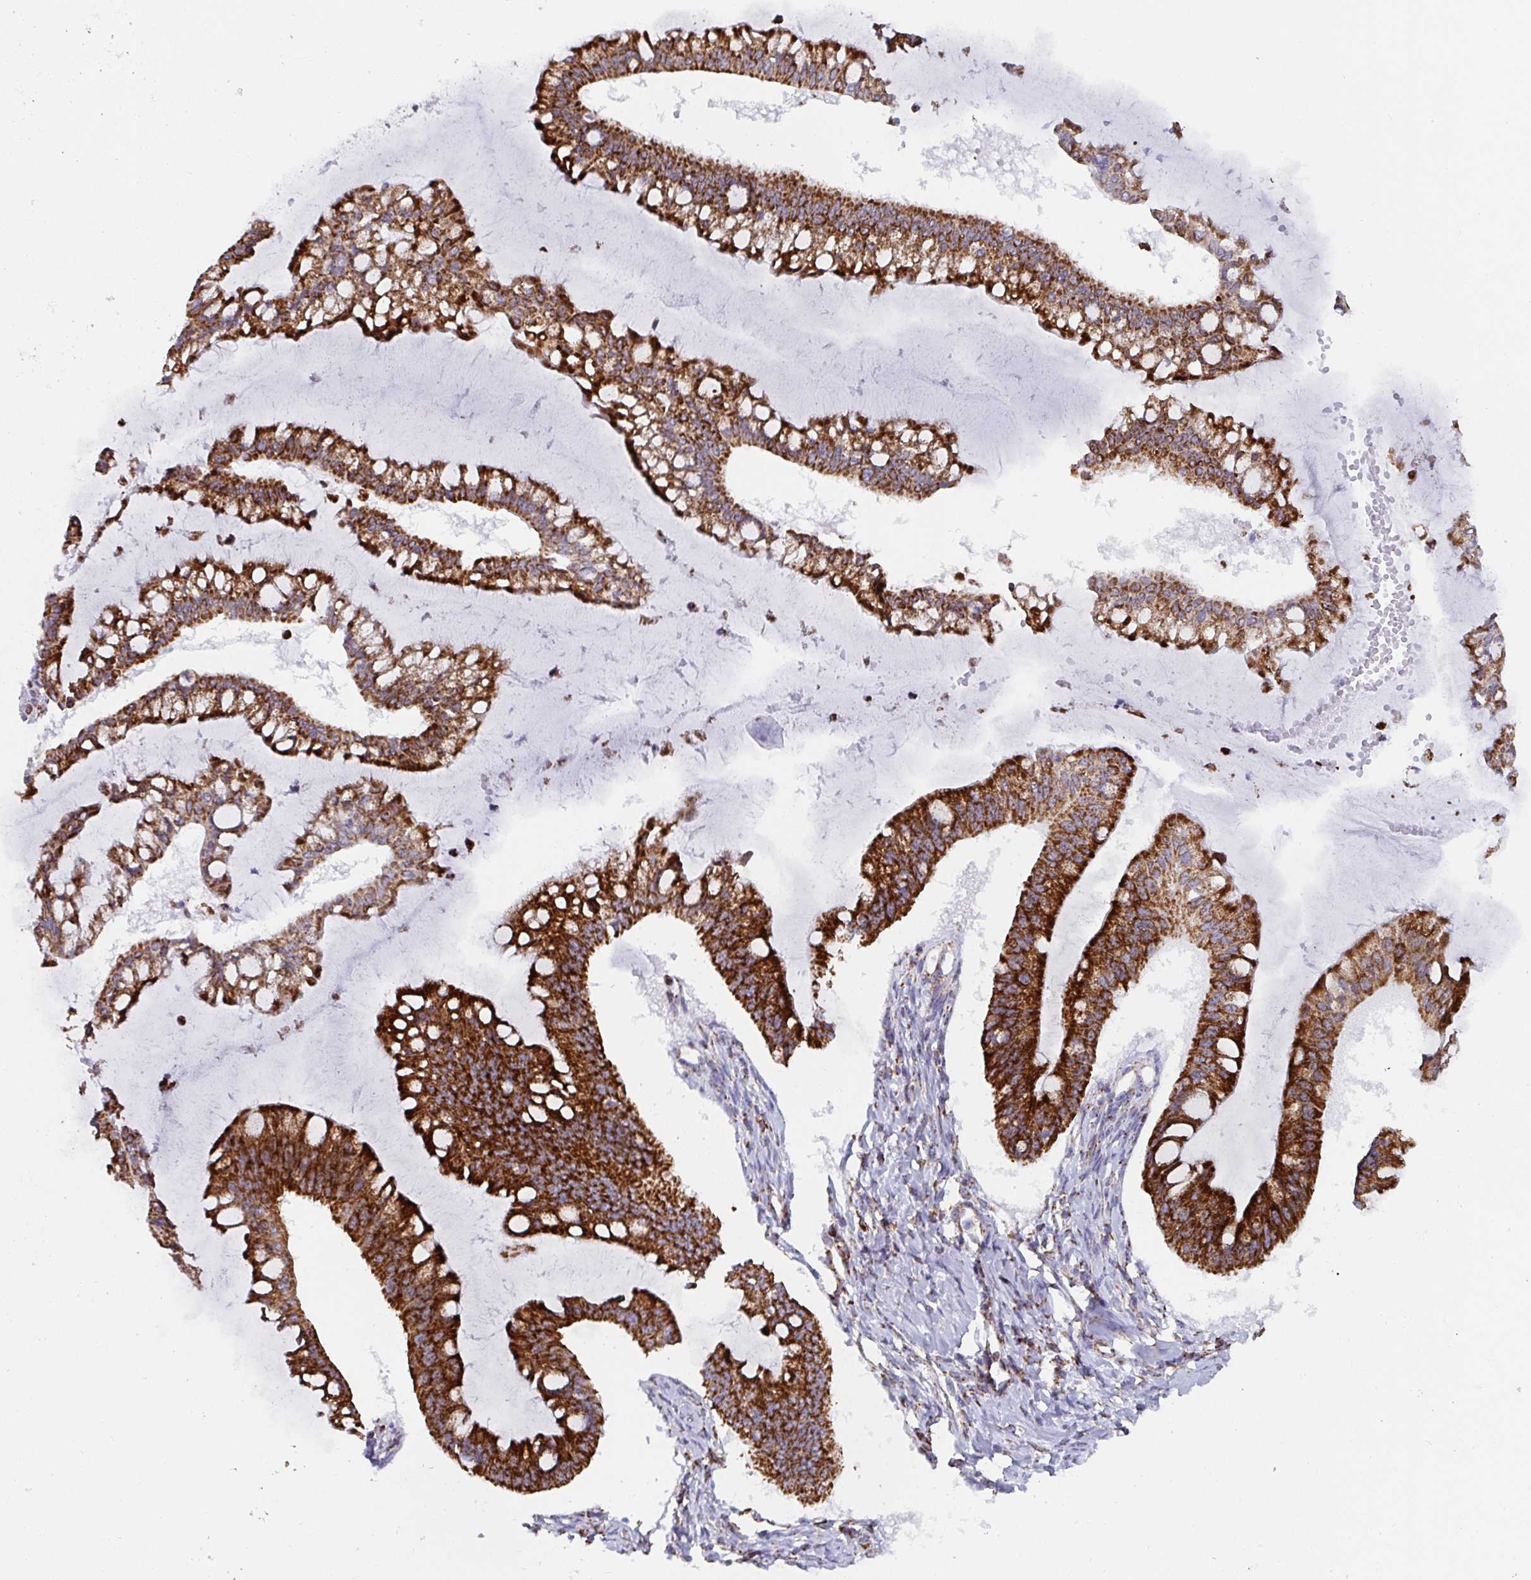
{"staining": {"intensity": "strong", "quantity": ">75%", "location": "cytoplasmic/membranous"}, "tissue": "ovarian cancer", "cell_type": "Tumor cells", "image_type": "cancer", "snomed": [{"axis": "morphology", "description": "Cystadenocarcinoma, mucinous, NOS"}, {"axis": "topography", "description": "Ovary"}], "caption": "Ovarian cancer (mucinous cystadenocarcinoma) stained with a brown dye demonstrates strong cytoplasmic/membranous positive positivity in approximately >75% of tumor cells.", "gene": "ATP5MJ", "patient": {"sex": "female", "age": 73}}